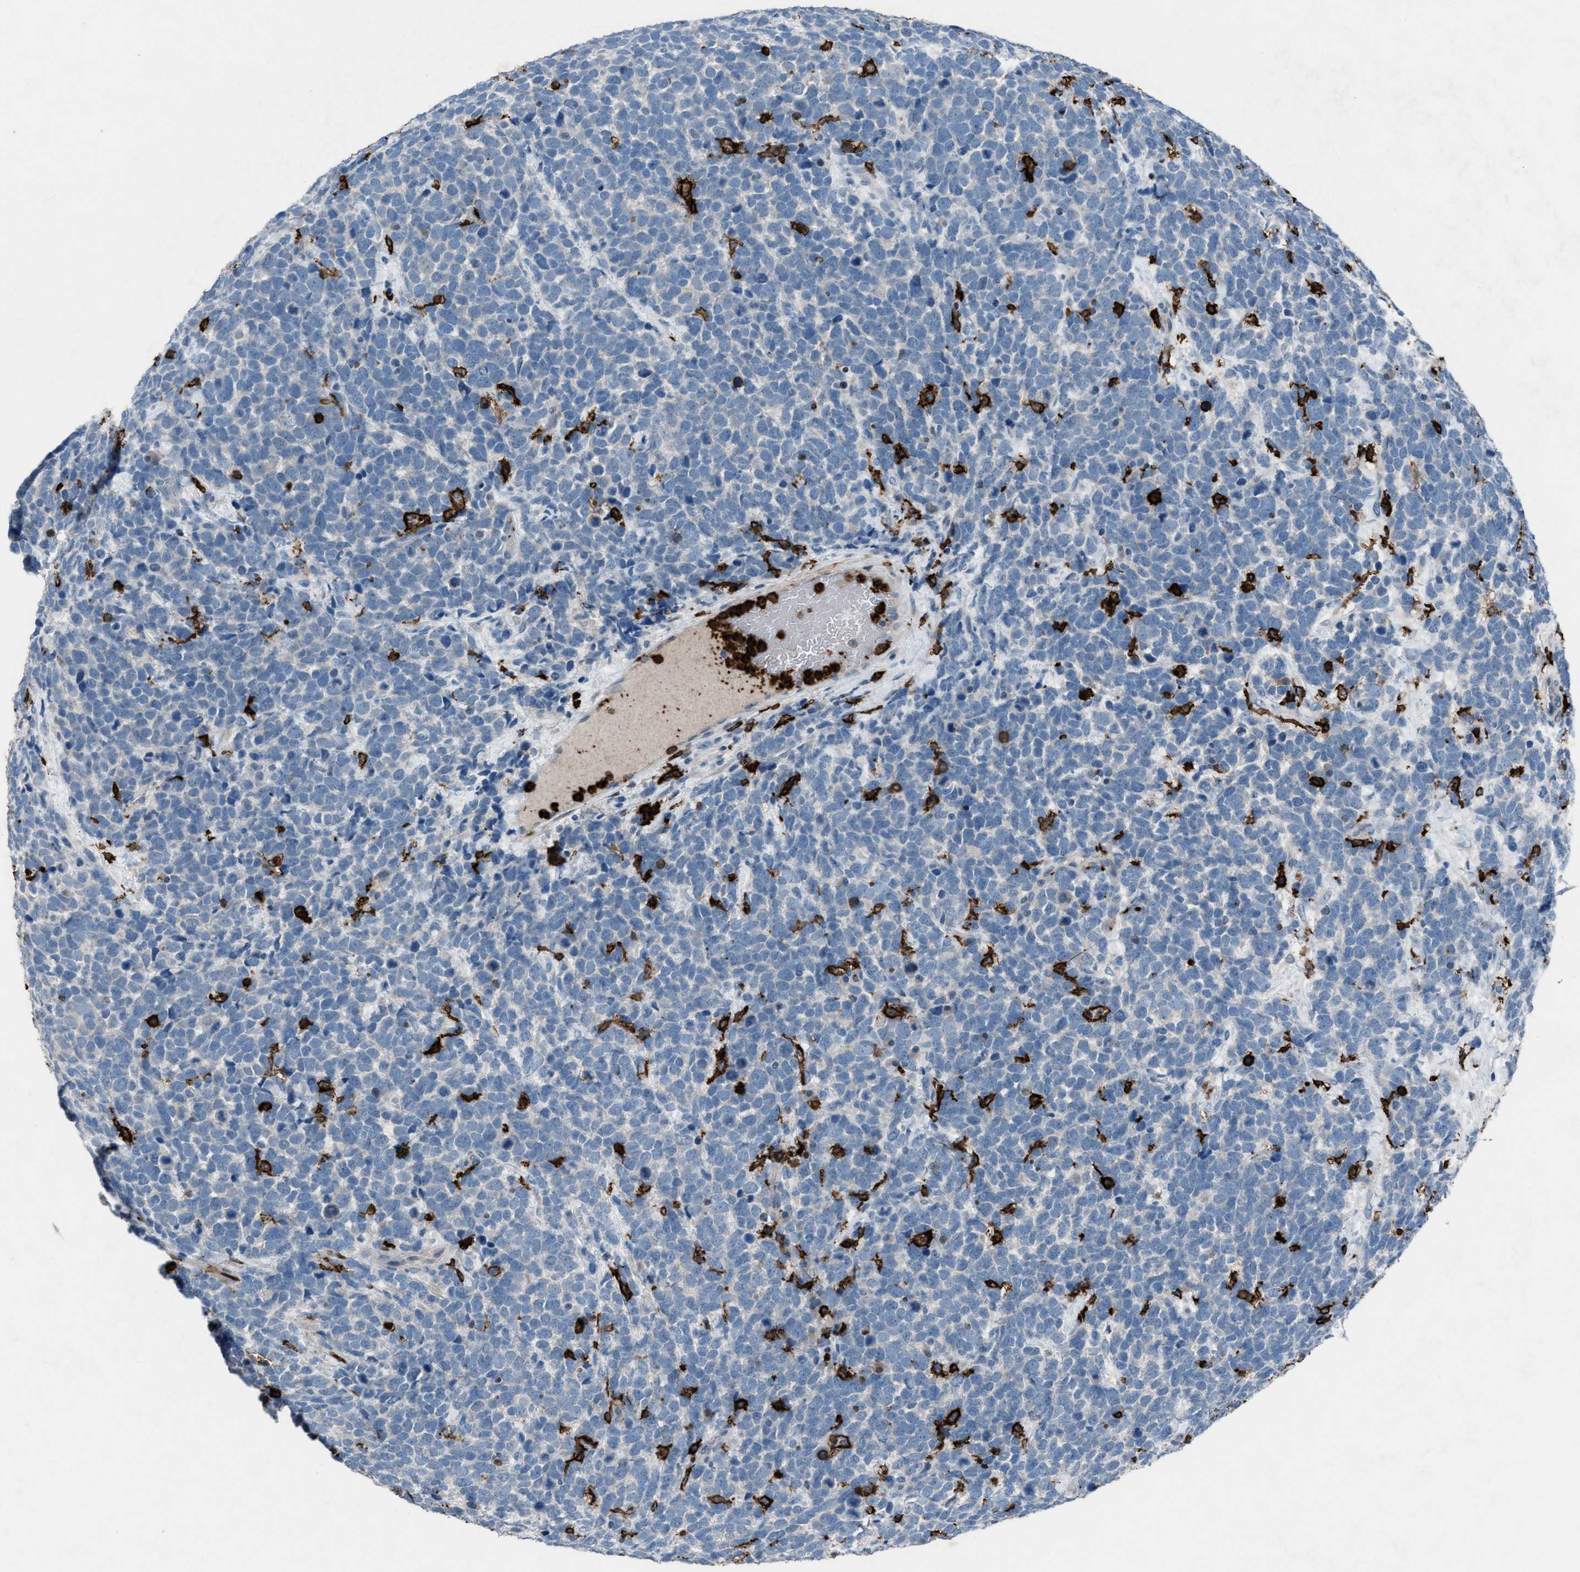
{"staining": {"intensity": "negative", "quantity": "none", "location": "none"}, "tissue": "urothelial cancer", "cell_type": "Tumor cells", "image_type": "cancer", "snomed": [{"axis": "morphology", "description": "Urothelial carcinoma, High grade"}, {"axis": "topography", "description": "Urinary bladder"}], "caption": "The immunohistochemistry (IHC) photomicrograph has no significant positivity in tumor cells of urothelial carcinoma (high-grade) tissue. (DAB IHC visualized using brightfield microscopy, high magnification).", "gene": "FCER1G", "patient": {"sex": "female", "age": 82}}